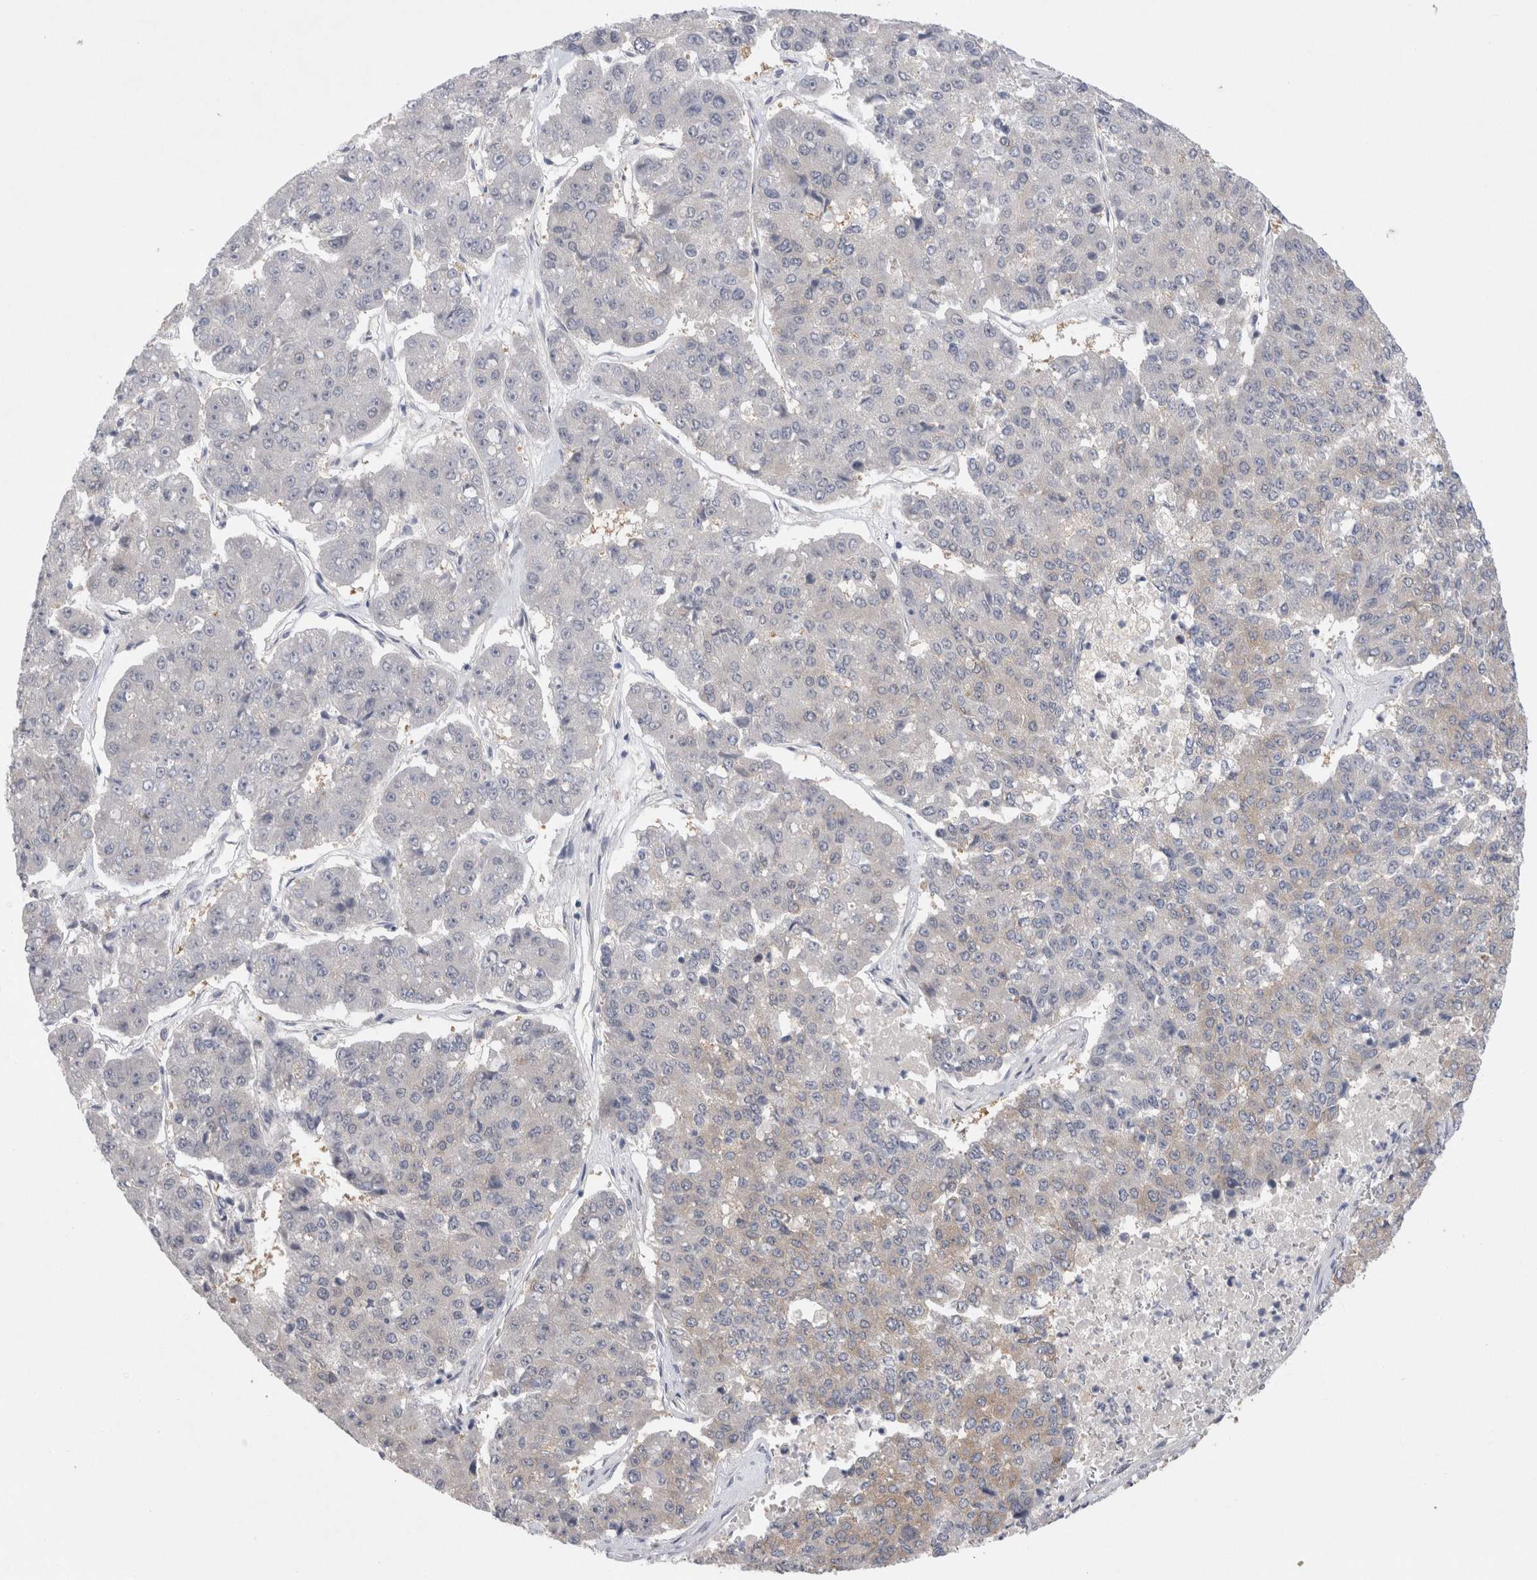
{"staining": {"intensity": "weak", "quantity": "<25%", "location": "cytoplasmic/membranous"}, "tissue": "pancreatic cancer", "cell_type": "Tumor cells", "image_type": "cancer", "snomed": [{"axis": "morphology", "description": "Adenocarcinoma, NOS"}, {"axis": "topography", "description": "Pancreas"}], "caption": "High power microscopy micrograph of an IHC micrograph of adenocarcinoma (pancreatic), revealing no significant expression in tumor cells.", "gene": "WIPF2", "patient": {"sex": "male", "age": 50}}